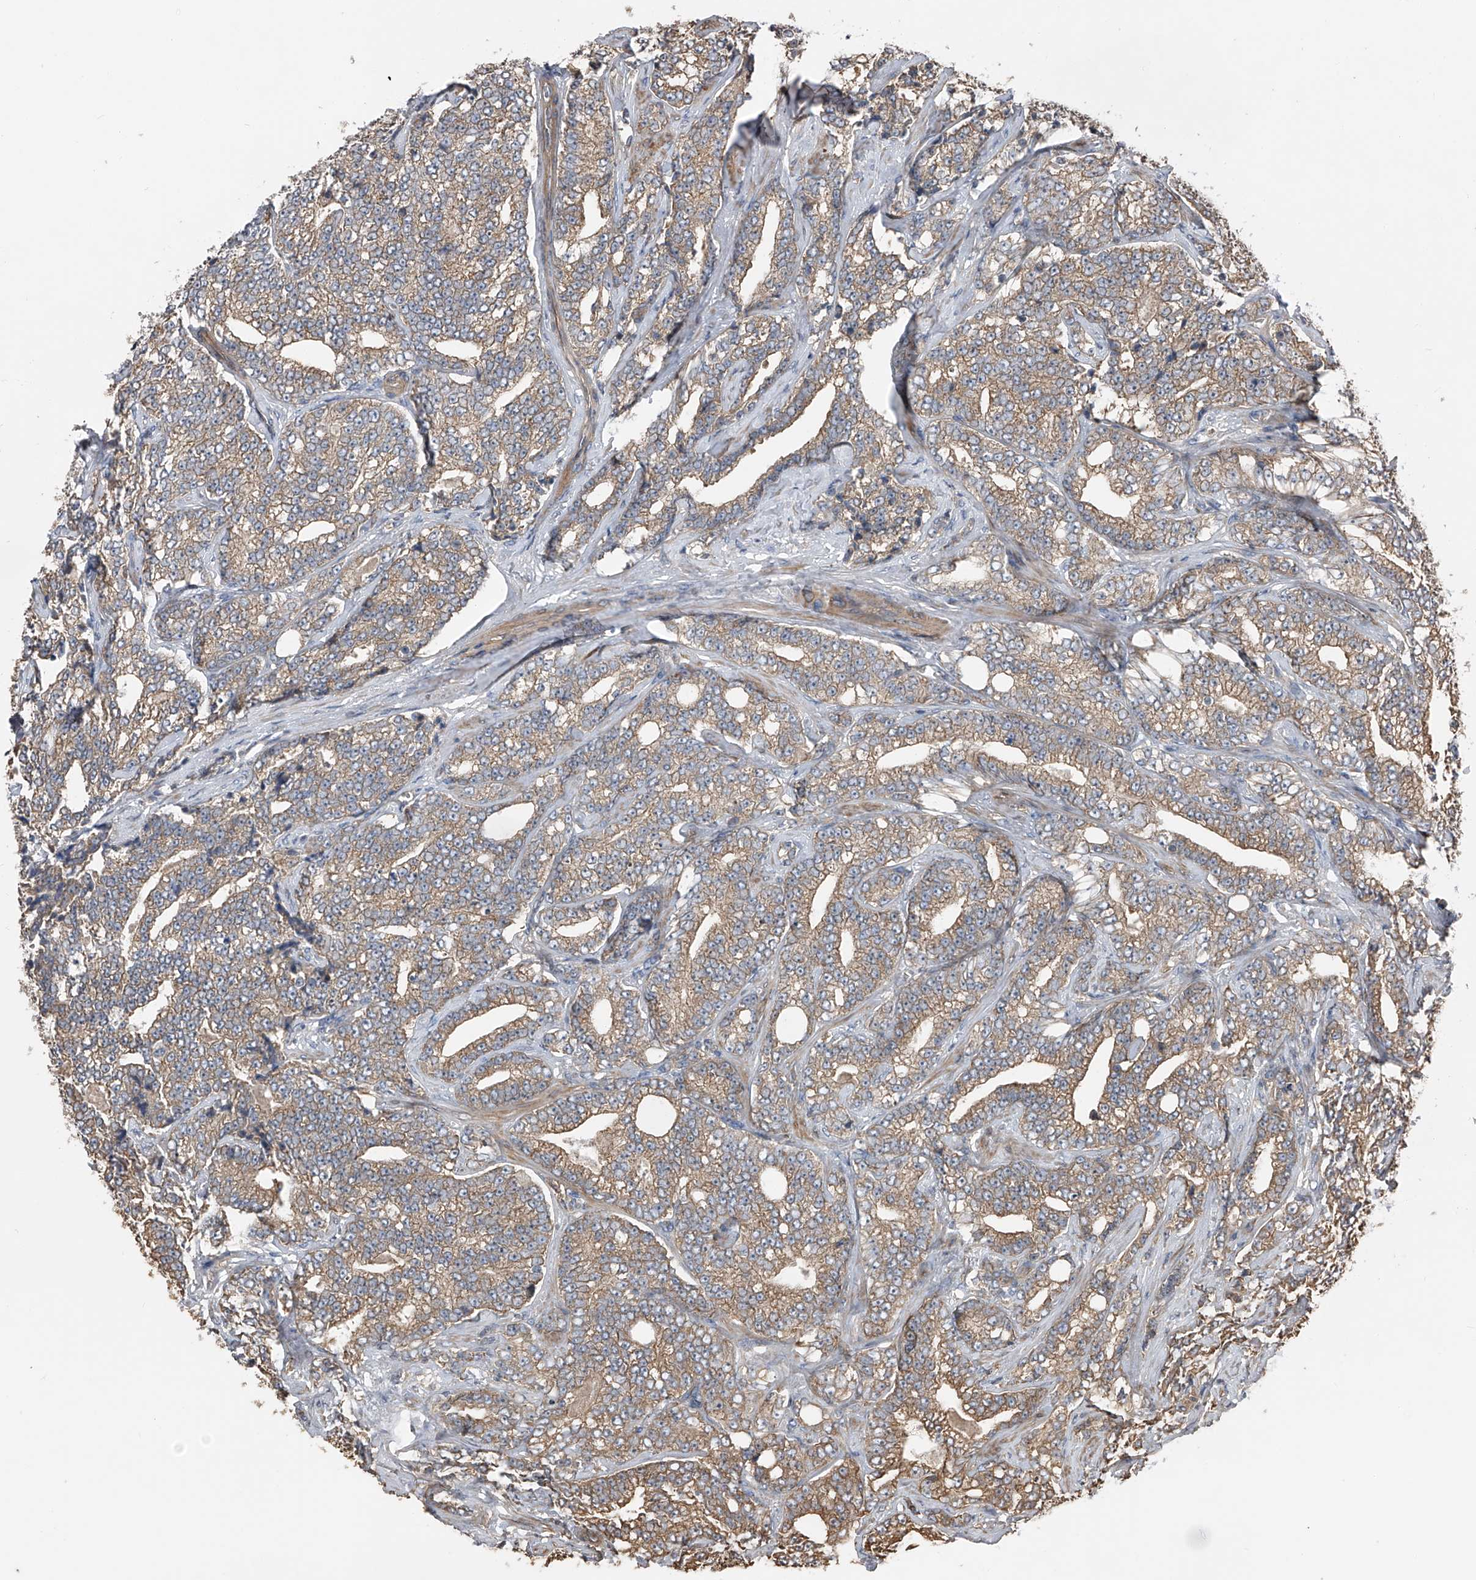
{"staining": {"intensity": "moderate", "quantity": ">75%", "location": "cytoplasmic/membranous"}, "tissue": "prostate cancer", "cell_type": "Tumor cells", "image_type": "cancer", "snomed": [{"axis": "morphology", "description": "Adenocarcinoma, High grade"}, {"axis": "topography", "description": "Prostate and seminal vesicle, NOS"}], "caption": "This is a histology image of immunohistochemistry (IHC) staining of prostate cancer (high-grade adenocarcinoma), which shows moderate positivity in the cytoplasmic/membranous of tumor cells.", "gene": "KCNJ2", "patient": {"sex": "male", "age": 67}}